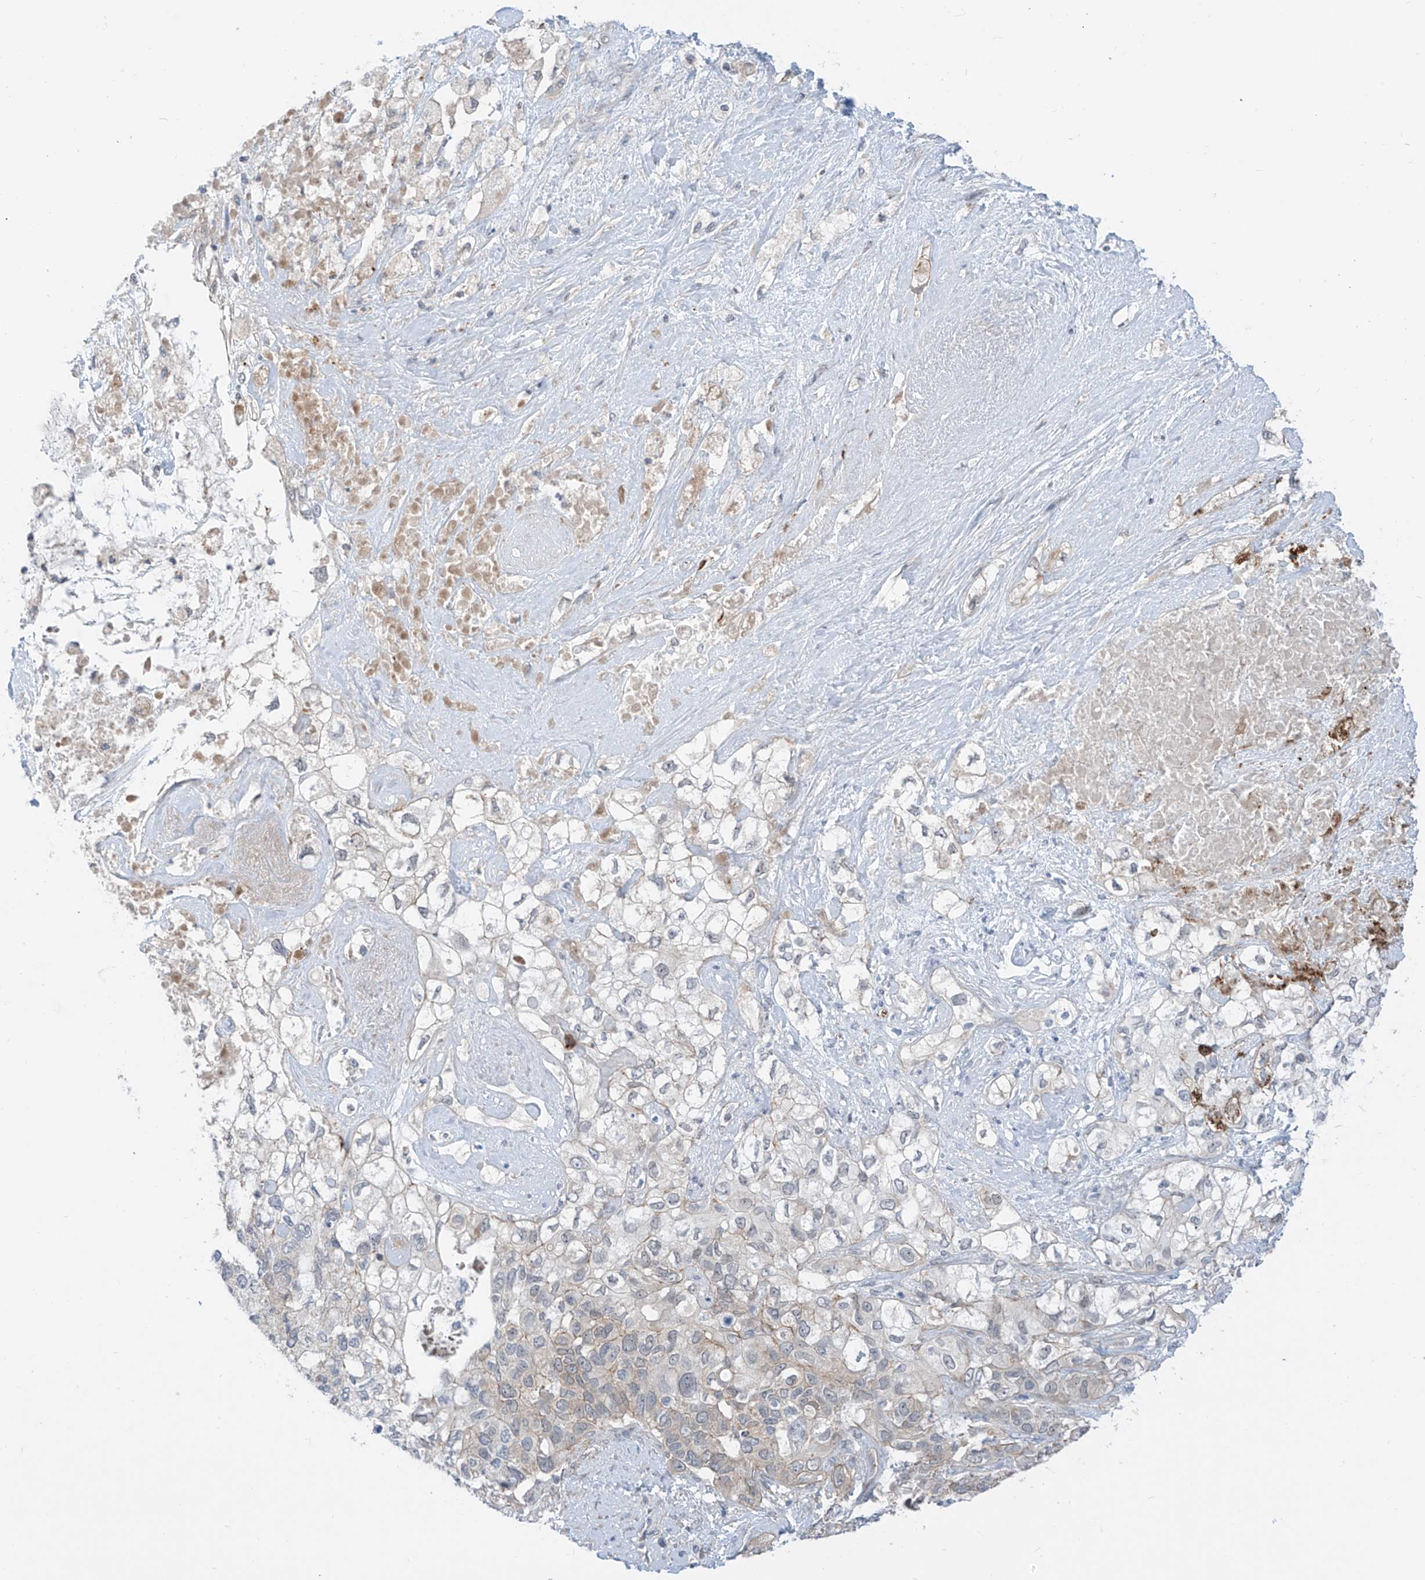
{"staining": {"intensity": "moderate", "quantity": "<25%", "location": "cytoplasmic/membranous"}, "tissue": "pancreatic cancer", "cell_type": "Tumor cells", "image_type": "cancer", "snomed": [{"axis": "morphology", "description": "Adenocarcinoma, NOS"}, {"axis": "topography", "description": "Pancreas"}], "caption": "Immunohistochemistry micrograph of neoplastic tissue: pancreatic cancer (adenocarcinoma) stained using immunohistochemistry shows low levels of moderate protein expression localized specifically in the cytoplasmic/membranous of tumor cells, appearing as a cytoplasmic/membranous brown color.", "gene": "ABLIM2", "patient": {"sex": "female", "age": 56}}